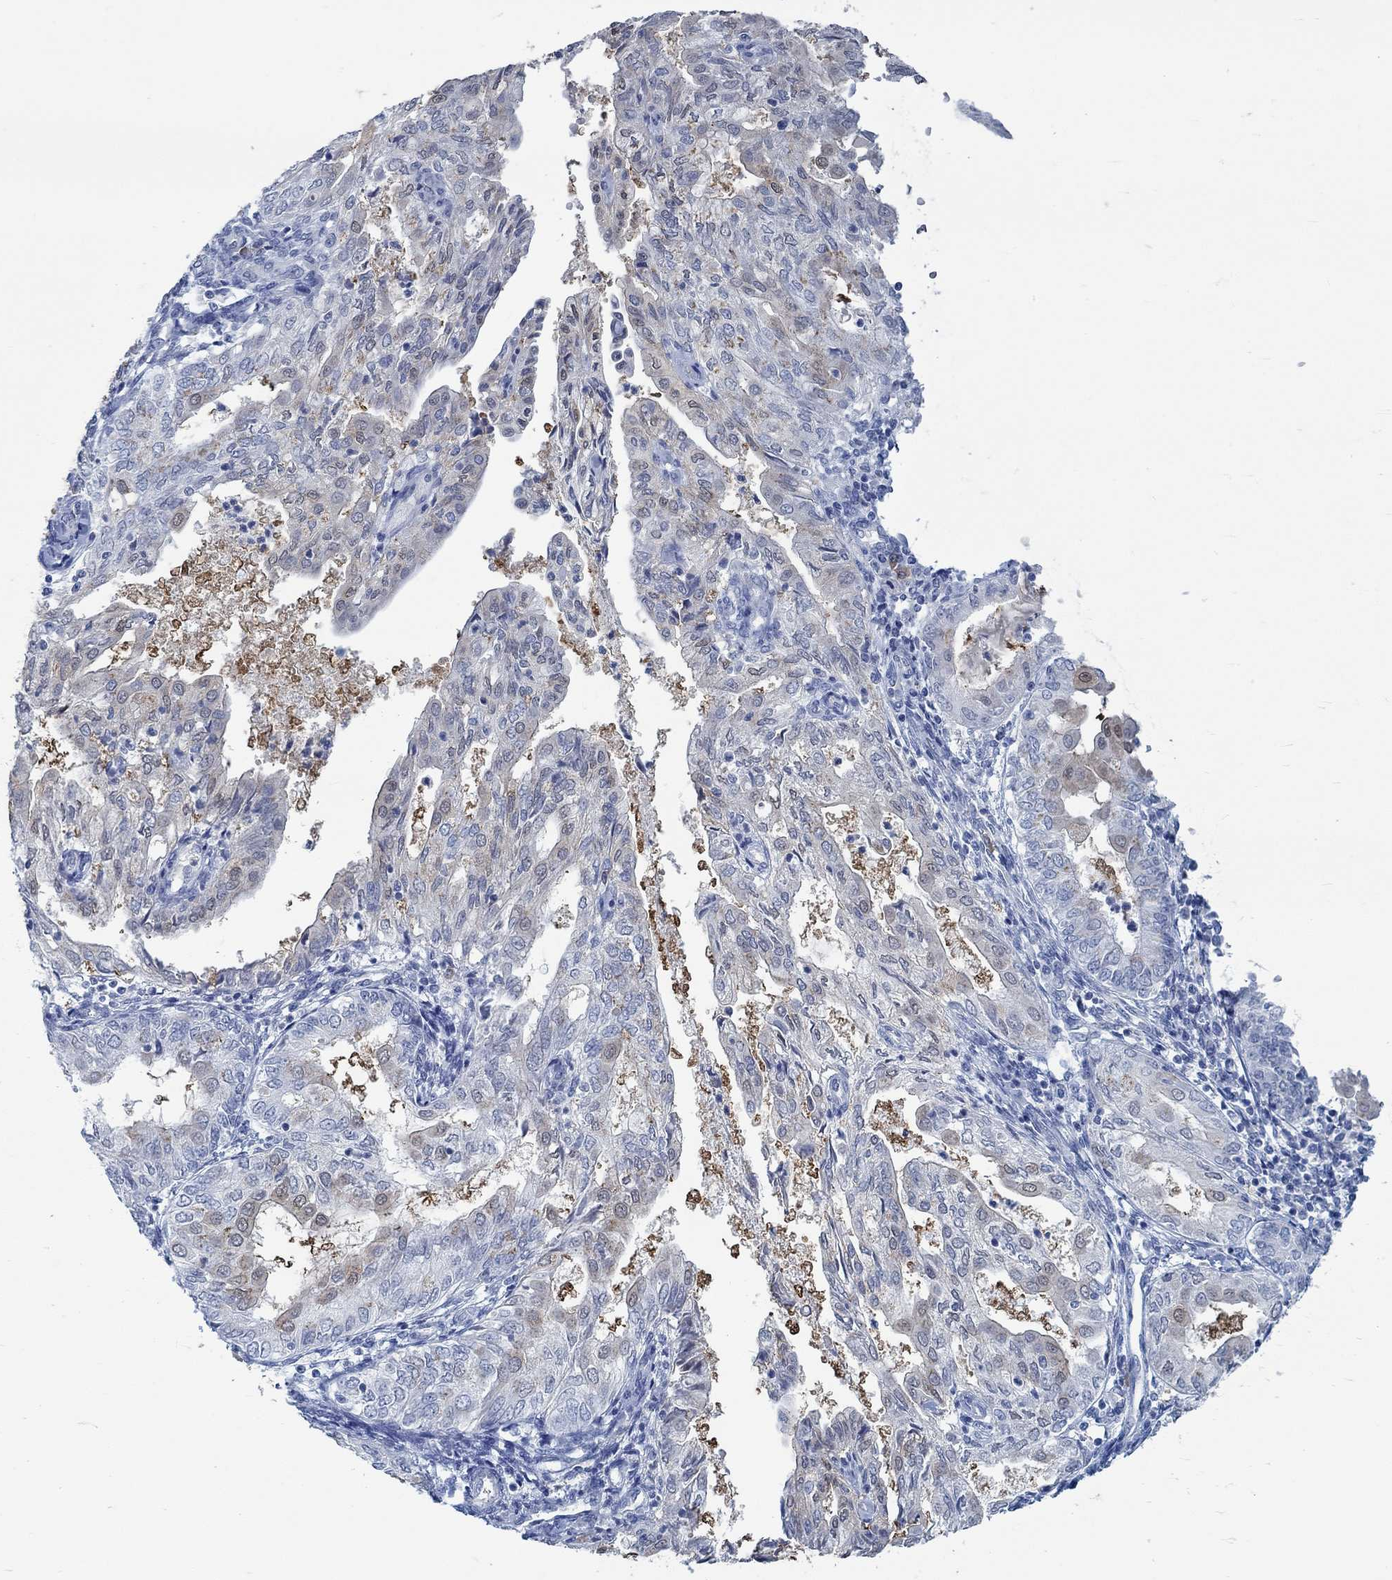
{"staining": {"intensity": "moderate", "quantity": "<25%", "location": "cytoplasmic/membranous"}, "tissue": "endometrial cancer", "cell_type": "Tumor cells", "image_type": "cancer", "snomed": [{"axis": "morphology", "description": "Adenocarcinoma, NOS"}, {"axis": "topography", "description": "Endometrium"}], "caption": "Immunohistochemical staining of human endometrial adenocarcinoma shows low levels of moderate cytoplasmic/membranous expression in approximately <25% of tumor cells.", "gene": "TEKT4", "patient": {"sex": "female", "age": 68}}